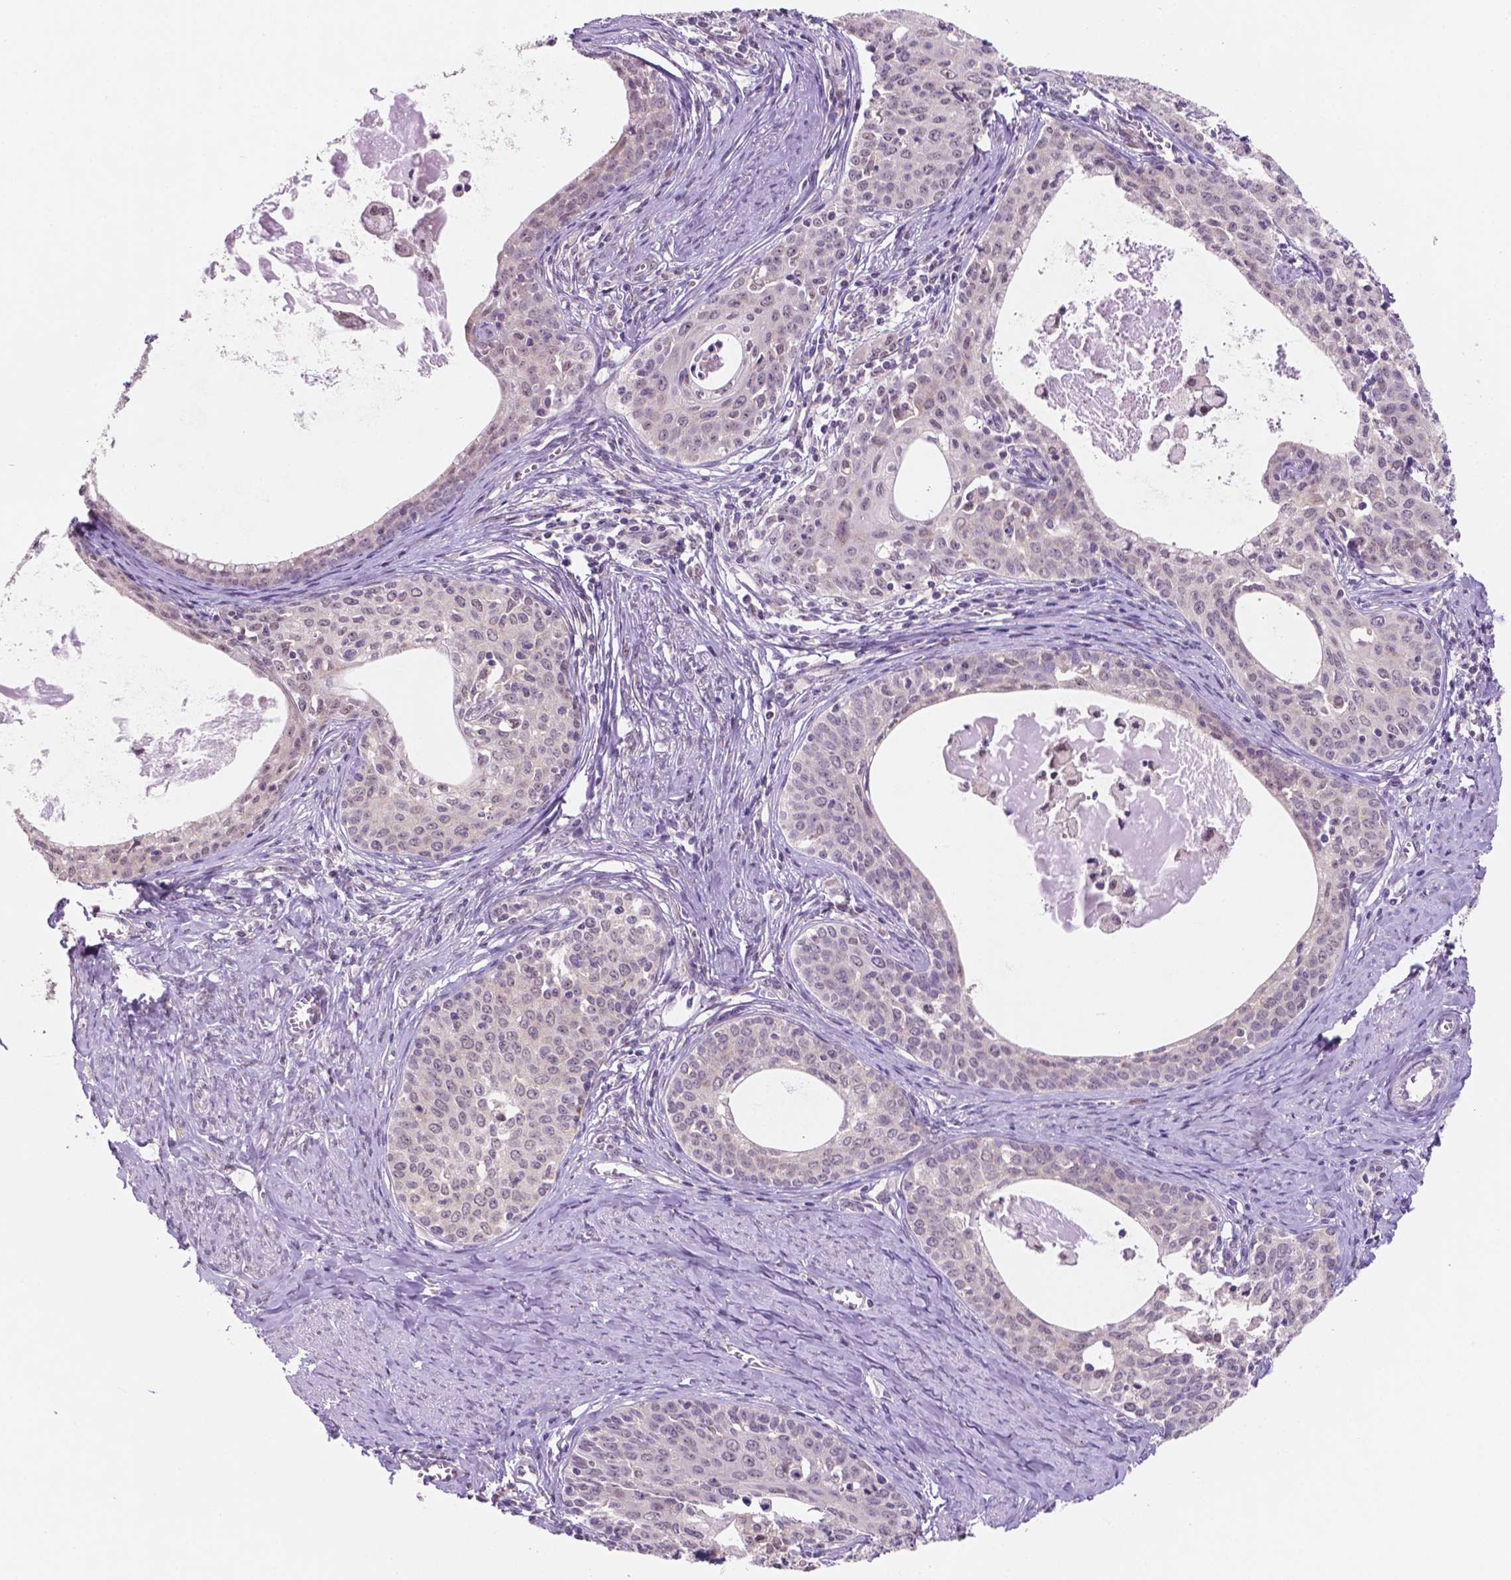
{"staining": {"intensity": "negative", "quantity": "none", "location": "none"}, "tissue": "cervical cancer", "cell_type": "Tumor cells", "image_type": "cancer", "snomed": [{"axis": "morphology", "description": "Squamous cell carcinoma, NOS"}, {"axis": "morphology", "description": "Adenocarcinoma, NOS"}, {"axis": "topography", "description": "Cervix"}], "caption": "An image of human squamous cell carcinoma (cervical) is negative for staining in tumor cells. (DAB immunohistochemistry (IHC) with hematoxylin counter stain).", "gene": "SHLD3", "patient": {"sex": "female", "age": 52}}